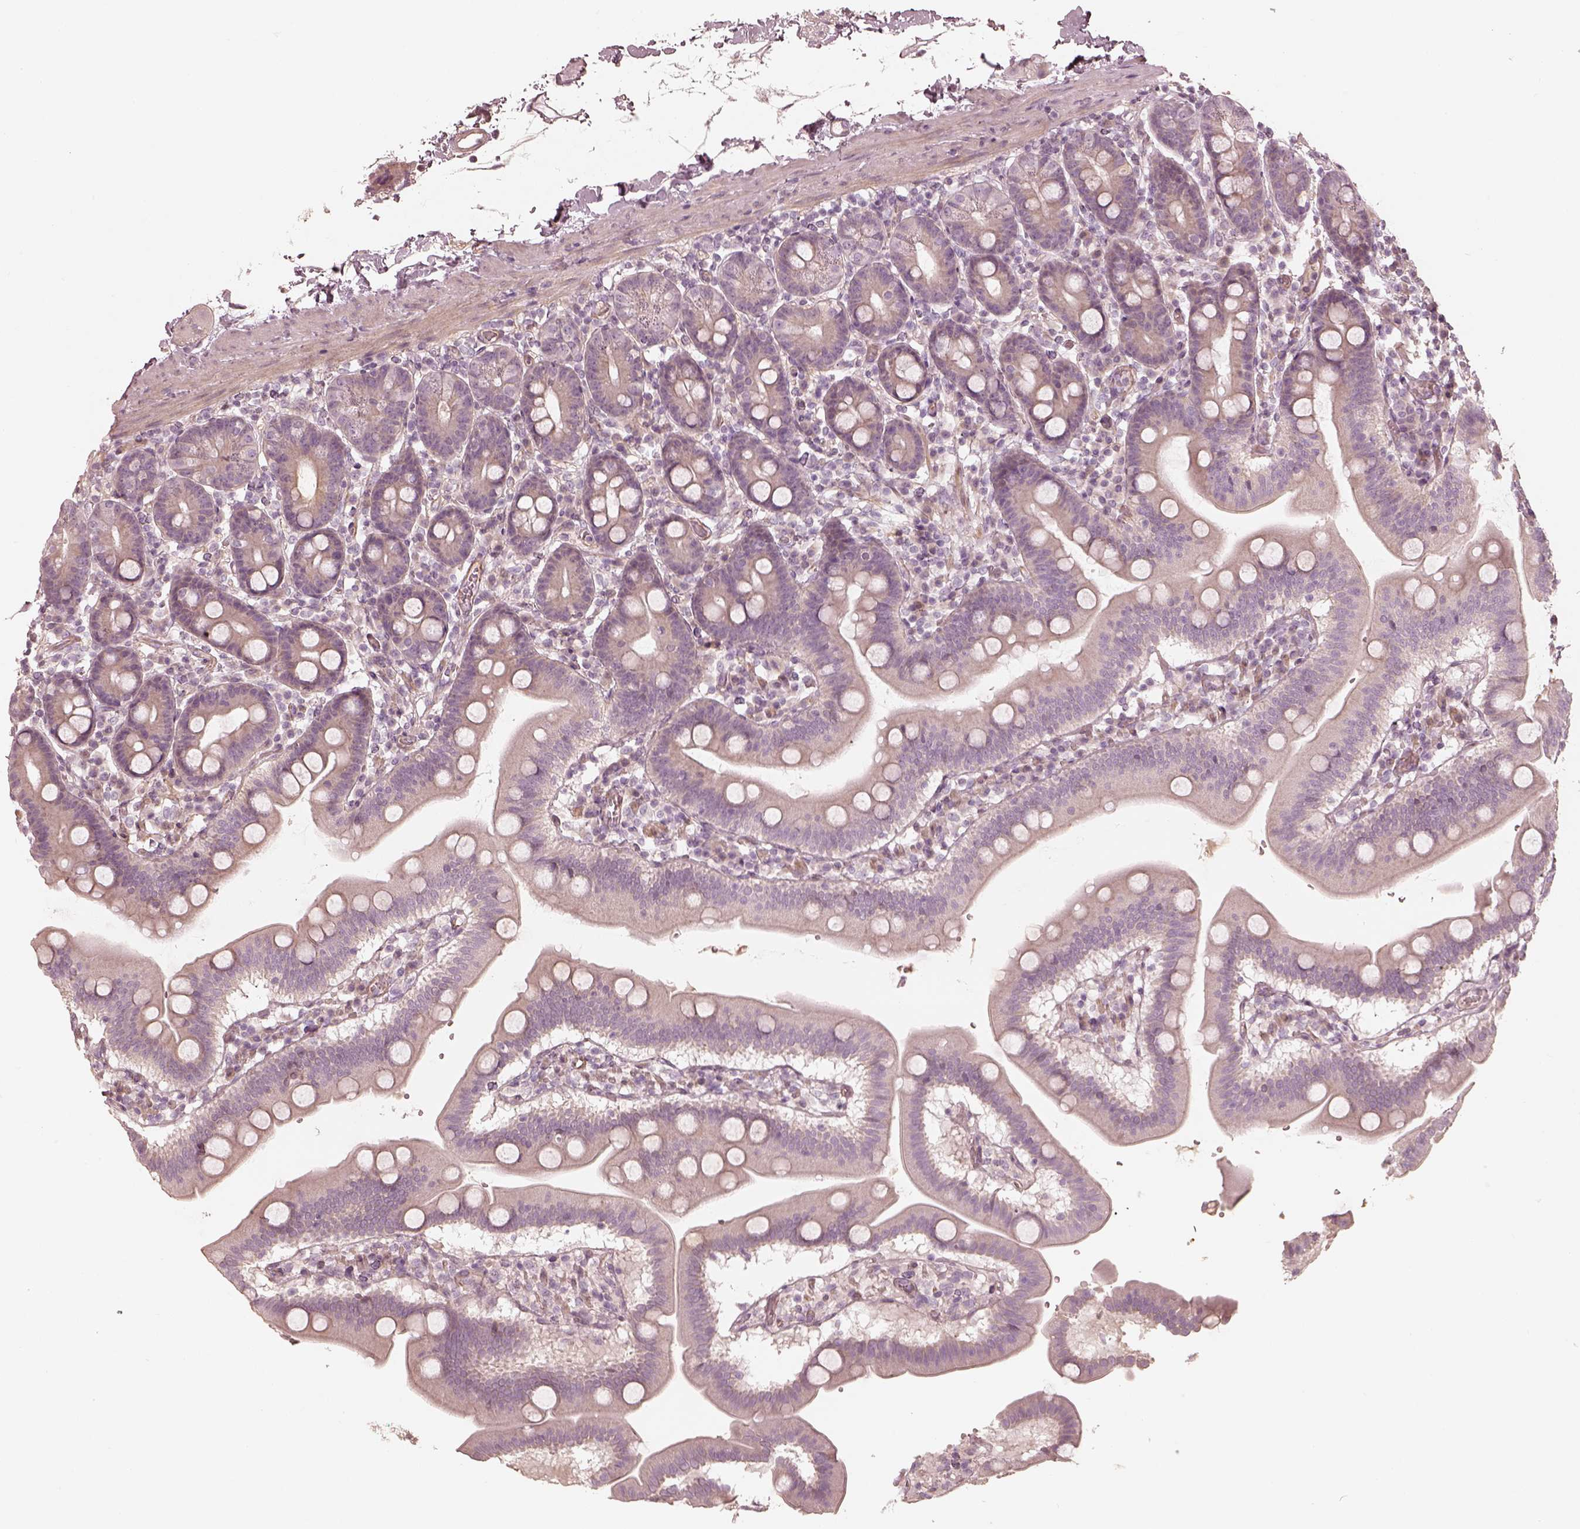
{"staining": {"intensity": "negative", "quantity": "none", "location": "none"}, "tissue": "duodenum", "cell_type": "Glandular cells", "image_type": "normal", "snomed": [{"axis": "morphology", "description": "Normal tissue, NOS"}, {"axis": "topography", "description": "Pancreas"}, {"axis": "topography", "description": "Duodenum"}], "caption": "This is an IHC image of benign human duodenum. There is no expression in glandular cells.", "gene": "KCNJ9", "patient": {"sex": "male", "age": 59}}